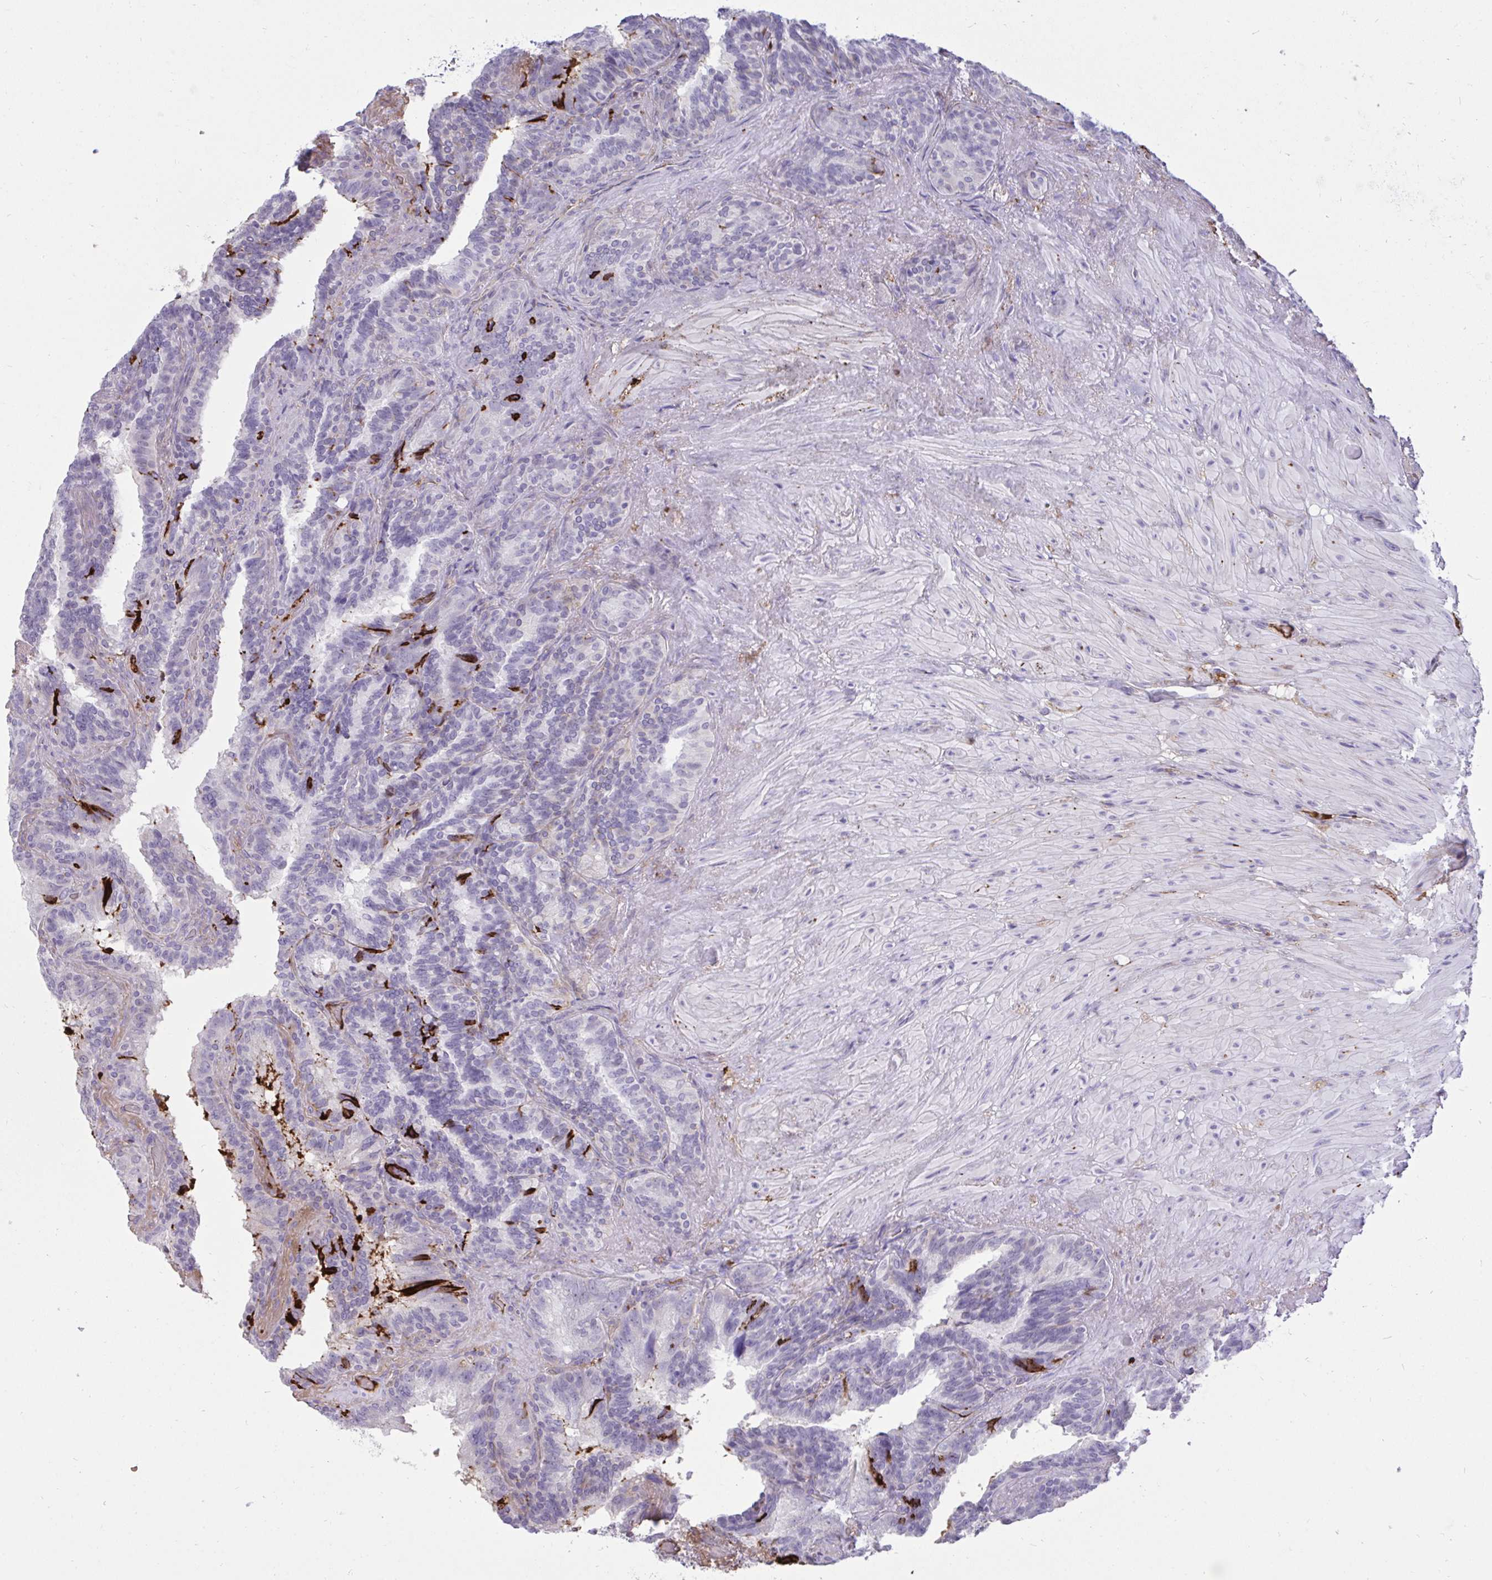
{"staining": {"intensity": "strong", "quantity": "<25%", "location": "cytoplasmic/membranous"}, "tissue": "seminal vesicle", "cell_type": "Glandular cells", "image_type": "normal", "snomed": [{"axis": "morphology", "description": "Normal tissue, NOS"}, {"axis": "topography", "description": "Seminal veicle"}], "caption": "Human seminal vesicle stained with a brown dye displays strong cytoplasmic/membranous positive positivity in approximately <25% of glandular cells.", "gene": "F2", "patient": {"sex": "male", "age": 60}}